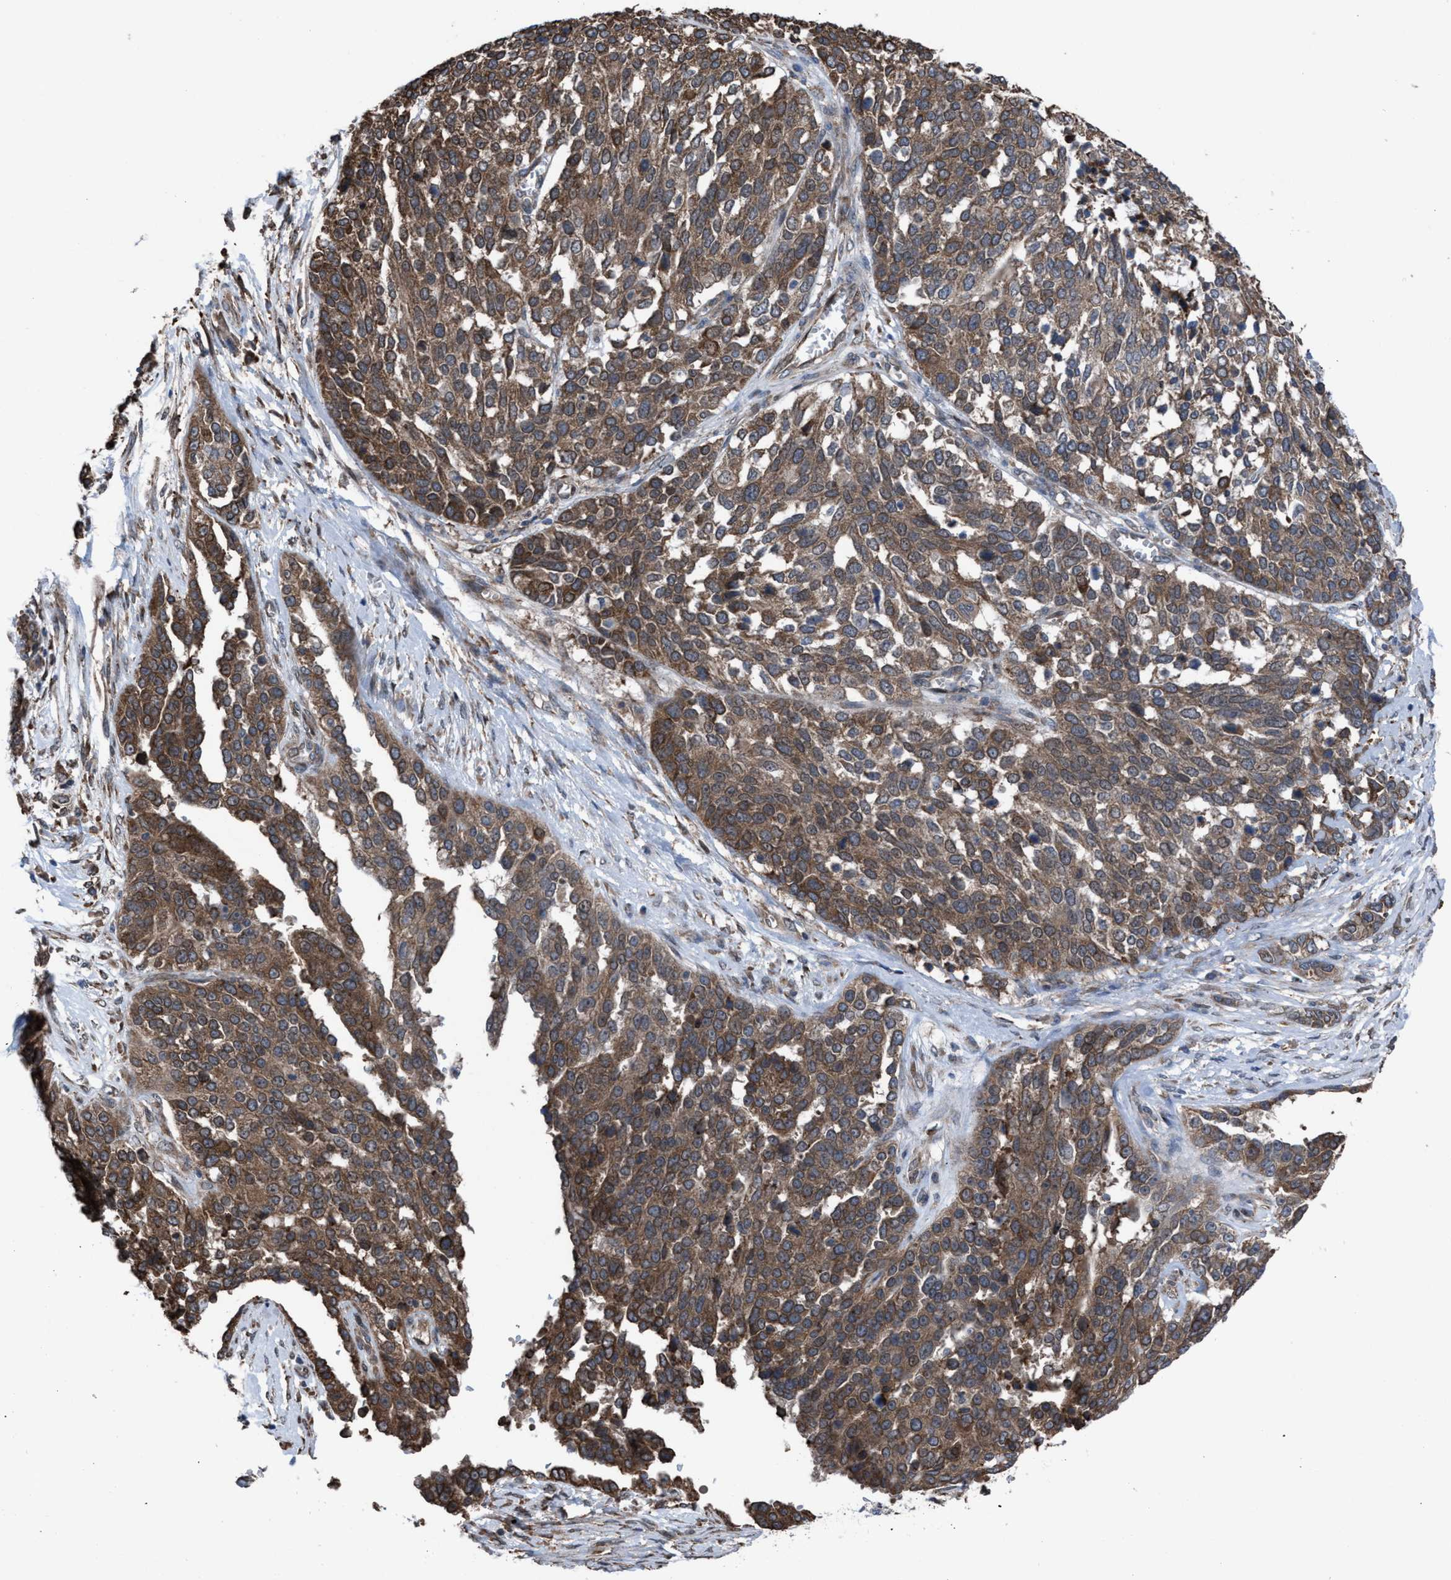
{"staining": {"intensity": "moderate", "quantity": ">75%", "location": "cytoplasmic/membranous"}, "tissue": "ovarian cancer", "cell_type": "Tumor cells", "image_type": "cancer", "snomed": [{"axis": "morphology", "description": "Cystadenocarcinoma, serous, NOS"}, {"axis": "topography", "description": "Ovary"}], "caption": "A micrograph showing moderate cytoplasmic/membranous expression in approximately >75% of tumor cells in ovarian cancer, as visualized by brown immunohistochemical staining.", "gene": "TP53BP2", "patient": {"sex": "female", "age": 44}}